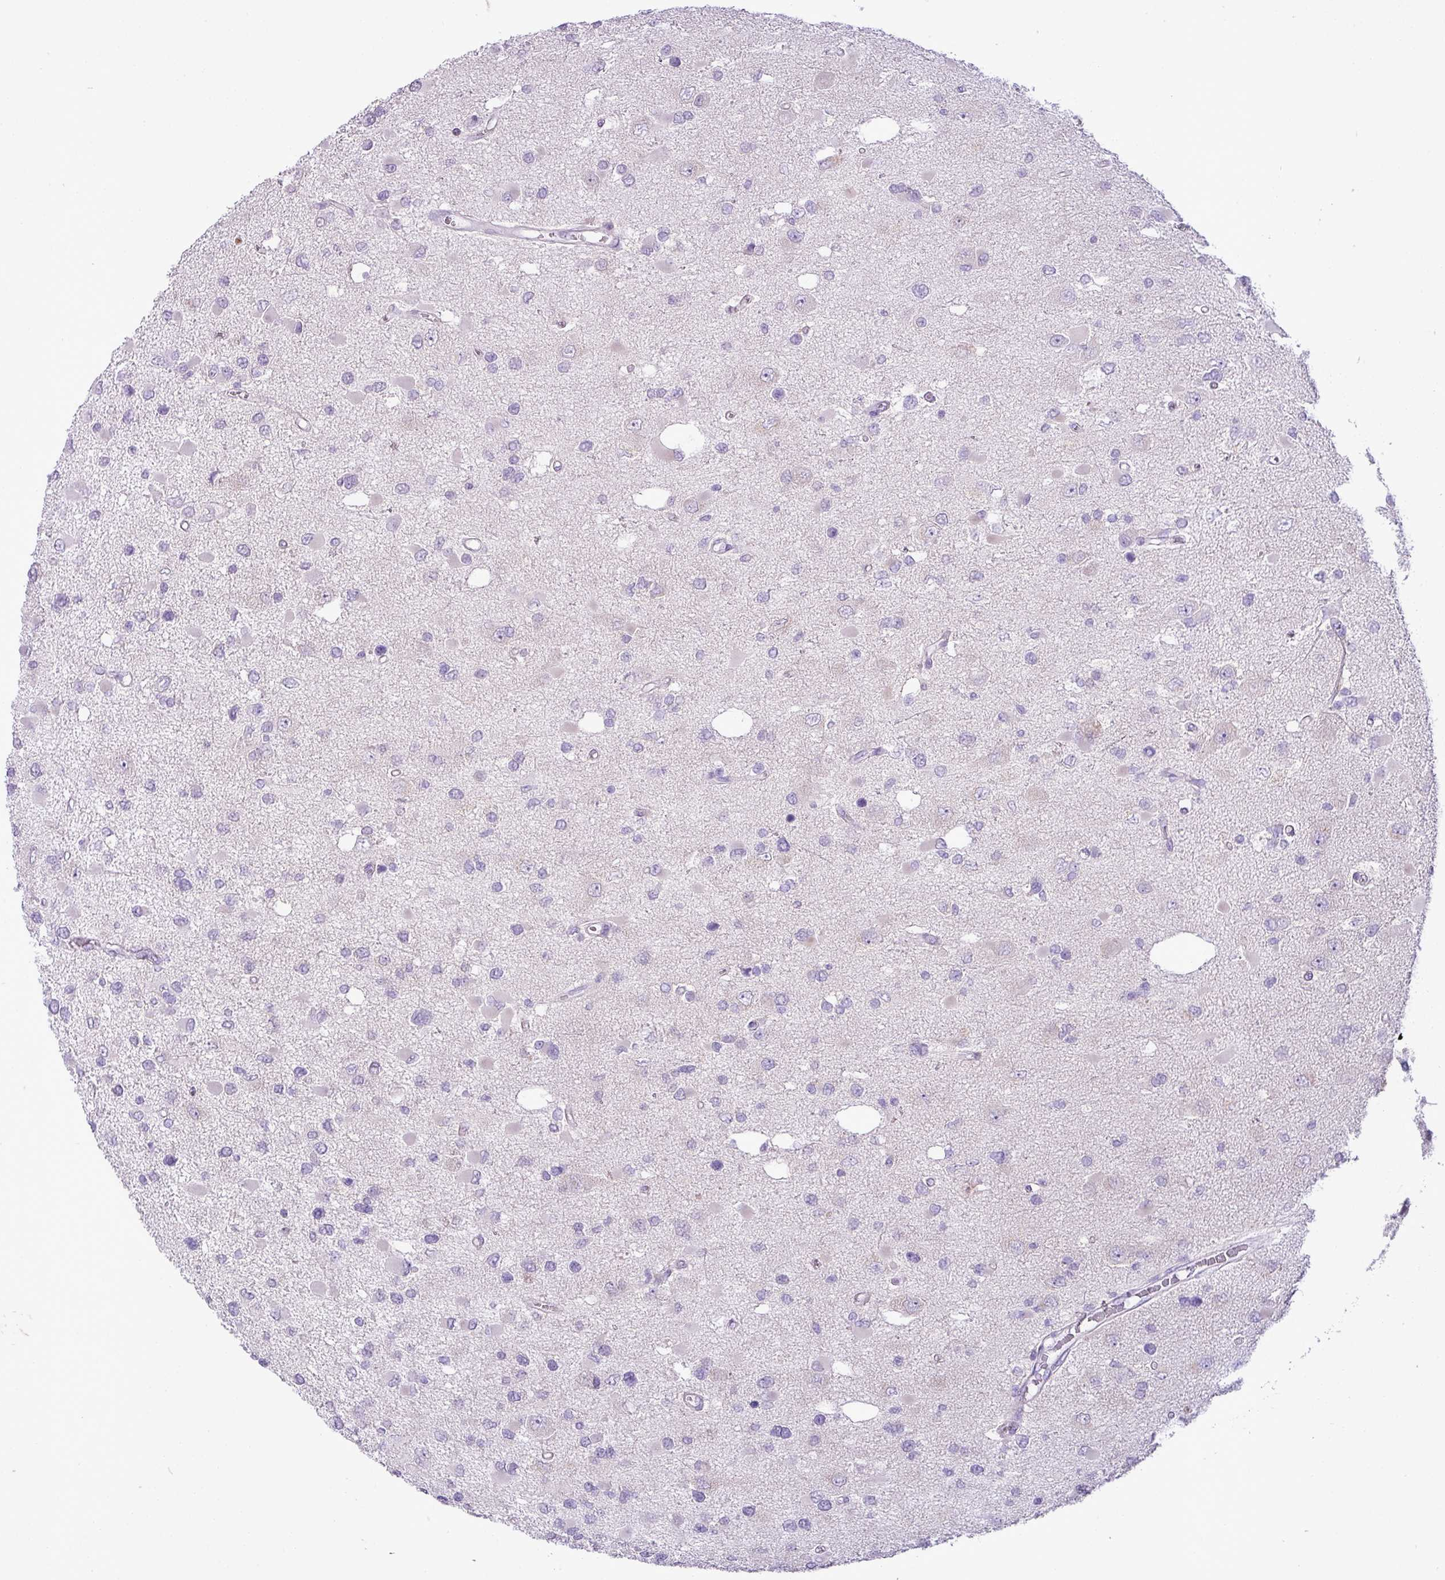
{"staining": {"intensity": "negative", "quantity": "none", "location": "none"}, "tissue": "glioma", "cell_type": "Tumor cells", "image_type": "cancer", "snomed": [{"axis": "morphology", "description": "Glioma, malignant, High grade"}, {"axis": "topography", "description": "Brain"}], "caption": "An immunohistochemistry micrograph of glioma is shown. There is no staining in tumor cells of glioma. Nuclei are stained in blue.", "gene": "ZSCAN5A", "patient": {"sex": "male", "age": 53}}